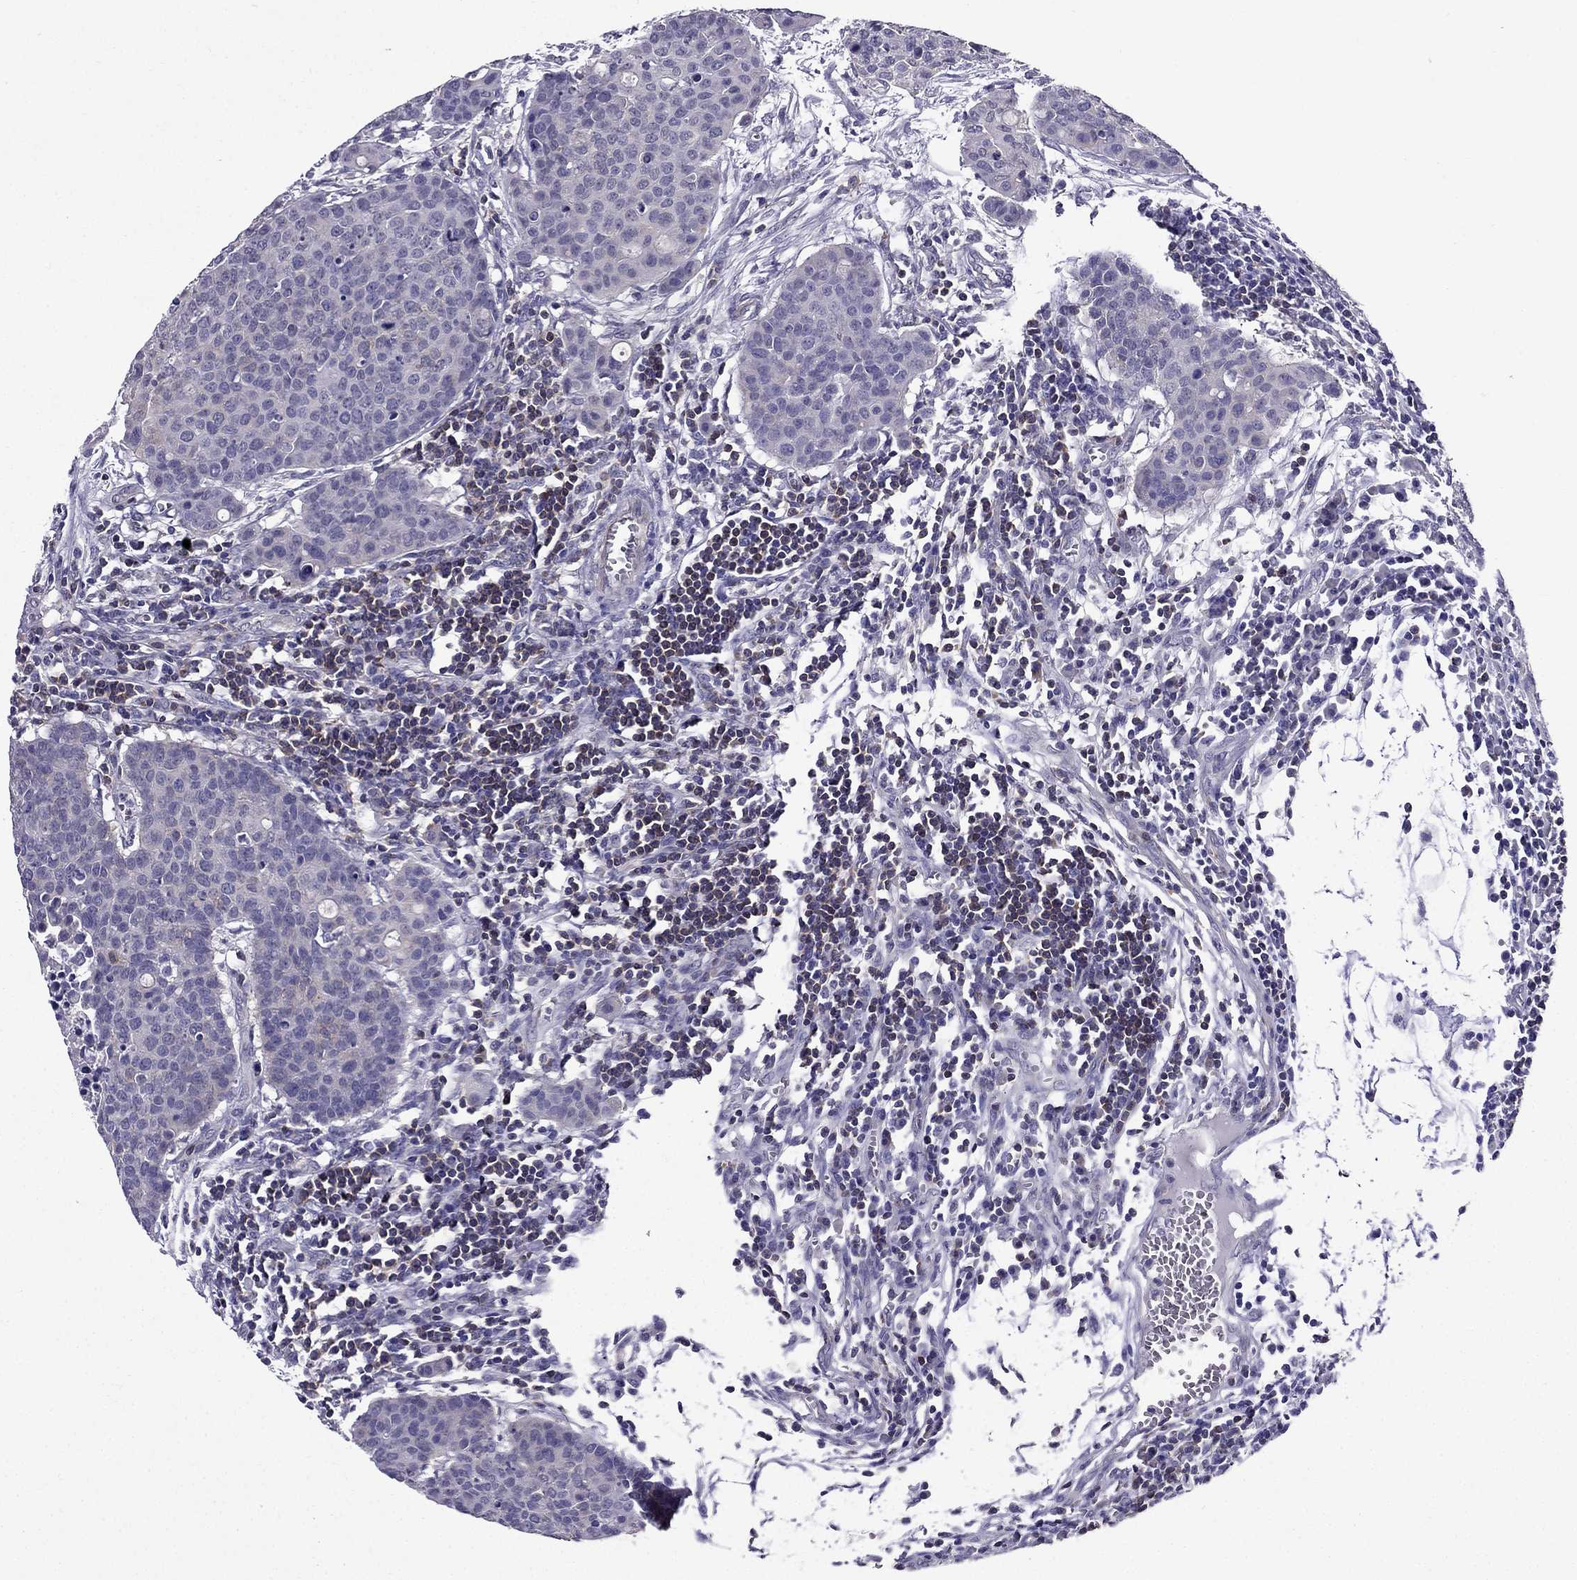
{"staining": {"intensity": "negative", "quantity": "none", "location": "none"}, "tissue": "carcinoid", "cell_type": "Tumor cells", "image_type": "cancer", "snomed": [{"axis": "morphology", "description": "Carcinoid, malignant, NOS"}, {"axis": "topography", "description": "Colon"}], "caption": "This is an IHC photomicrograph of human carcinoid (malignant). There is no positivity in tumor cells.", "gene": "AAK1", "patient": {"sex": "male", "age": 81}}